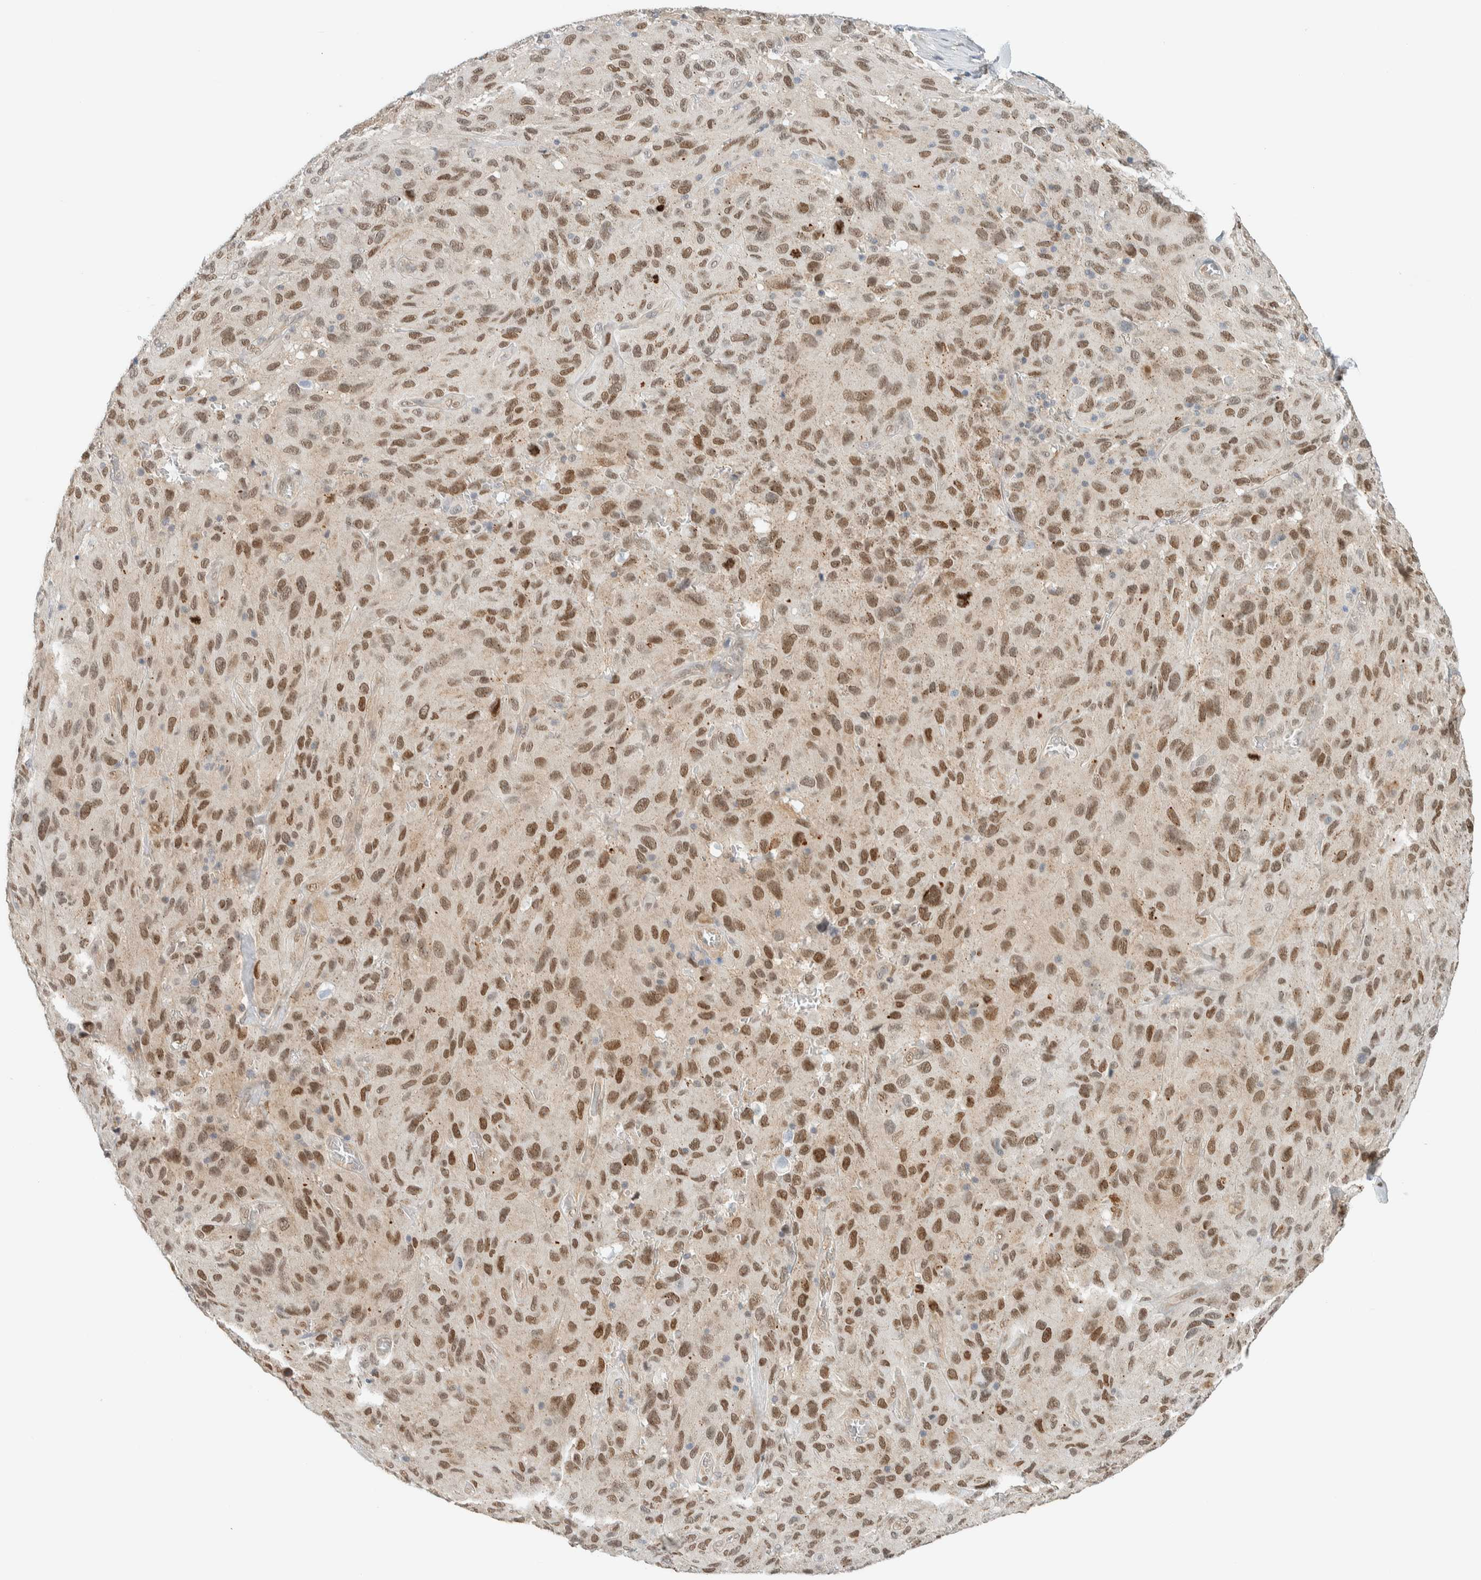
{"staining": {"intensity": "moderate", "quantity": ">75%", "location": "nuclear"}, "tissue": "melanoma", "cell_type": "Tumor cells", "image_type": "cancer", "snomed": [{"axis": "morphology", "description": "Malignant melanoma, NOS"}, {"axis": "topography", "description": "Skin"}], "caption": "Protein positivity by immunohistochemistry shows moderate nuclear expression in about >75% of tumor cells in melanoma.", "gene": "TFE3", "patient": {"sex": "male", "age": 66}}